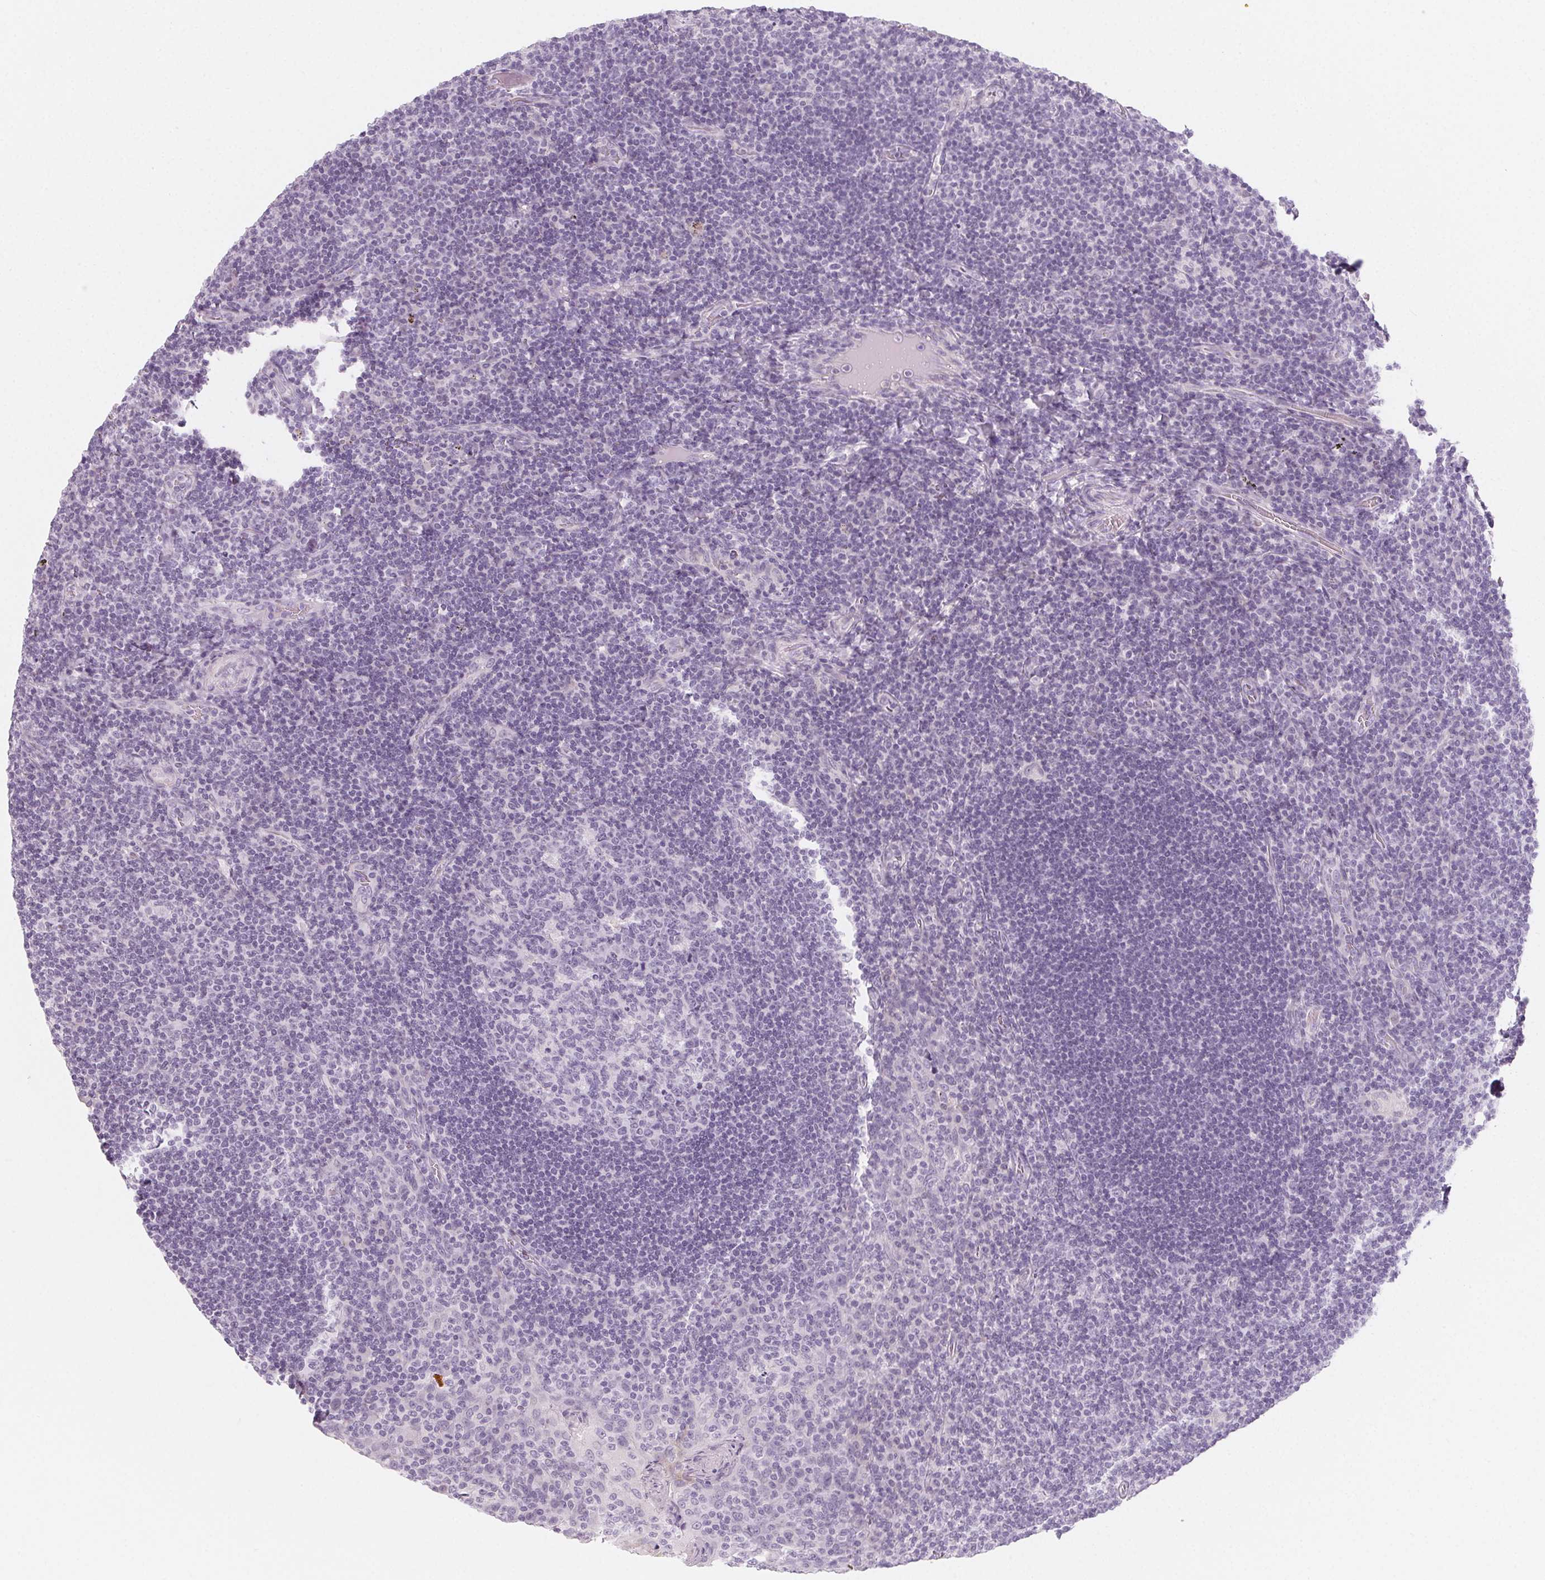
{"staining": {"intensity": "negative", "quantity": "none", "location": "none"}, "tissue": "tonsil", "cell_type": "Germinal center cells", "image_type": "normal", "snomed": [{"axis": "morphology", "description": "Normal tissue, NOS"}, {"axis": "topography", "description": "Tonsil"}], "caption": "An immunohistochemistry histopathology image of benign tonsil is shown. There is no staining in germinal center cells of tonsil. (Stains: DAB immunohistochemistry (IHC) with hematoxylin counter stain, Microscopy: brightfield microscopy at high magnification).", "gene": "SH3GL2", "patient": {"sex": "male", "age": 17}}